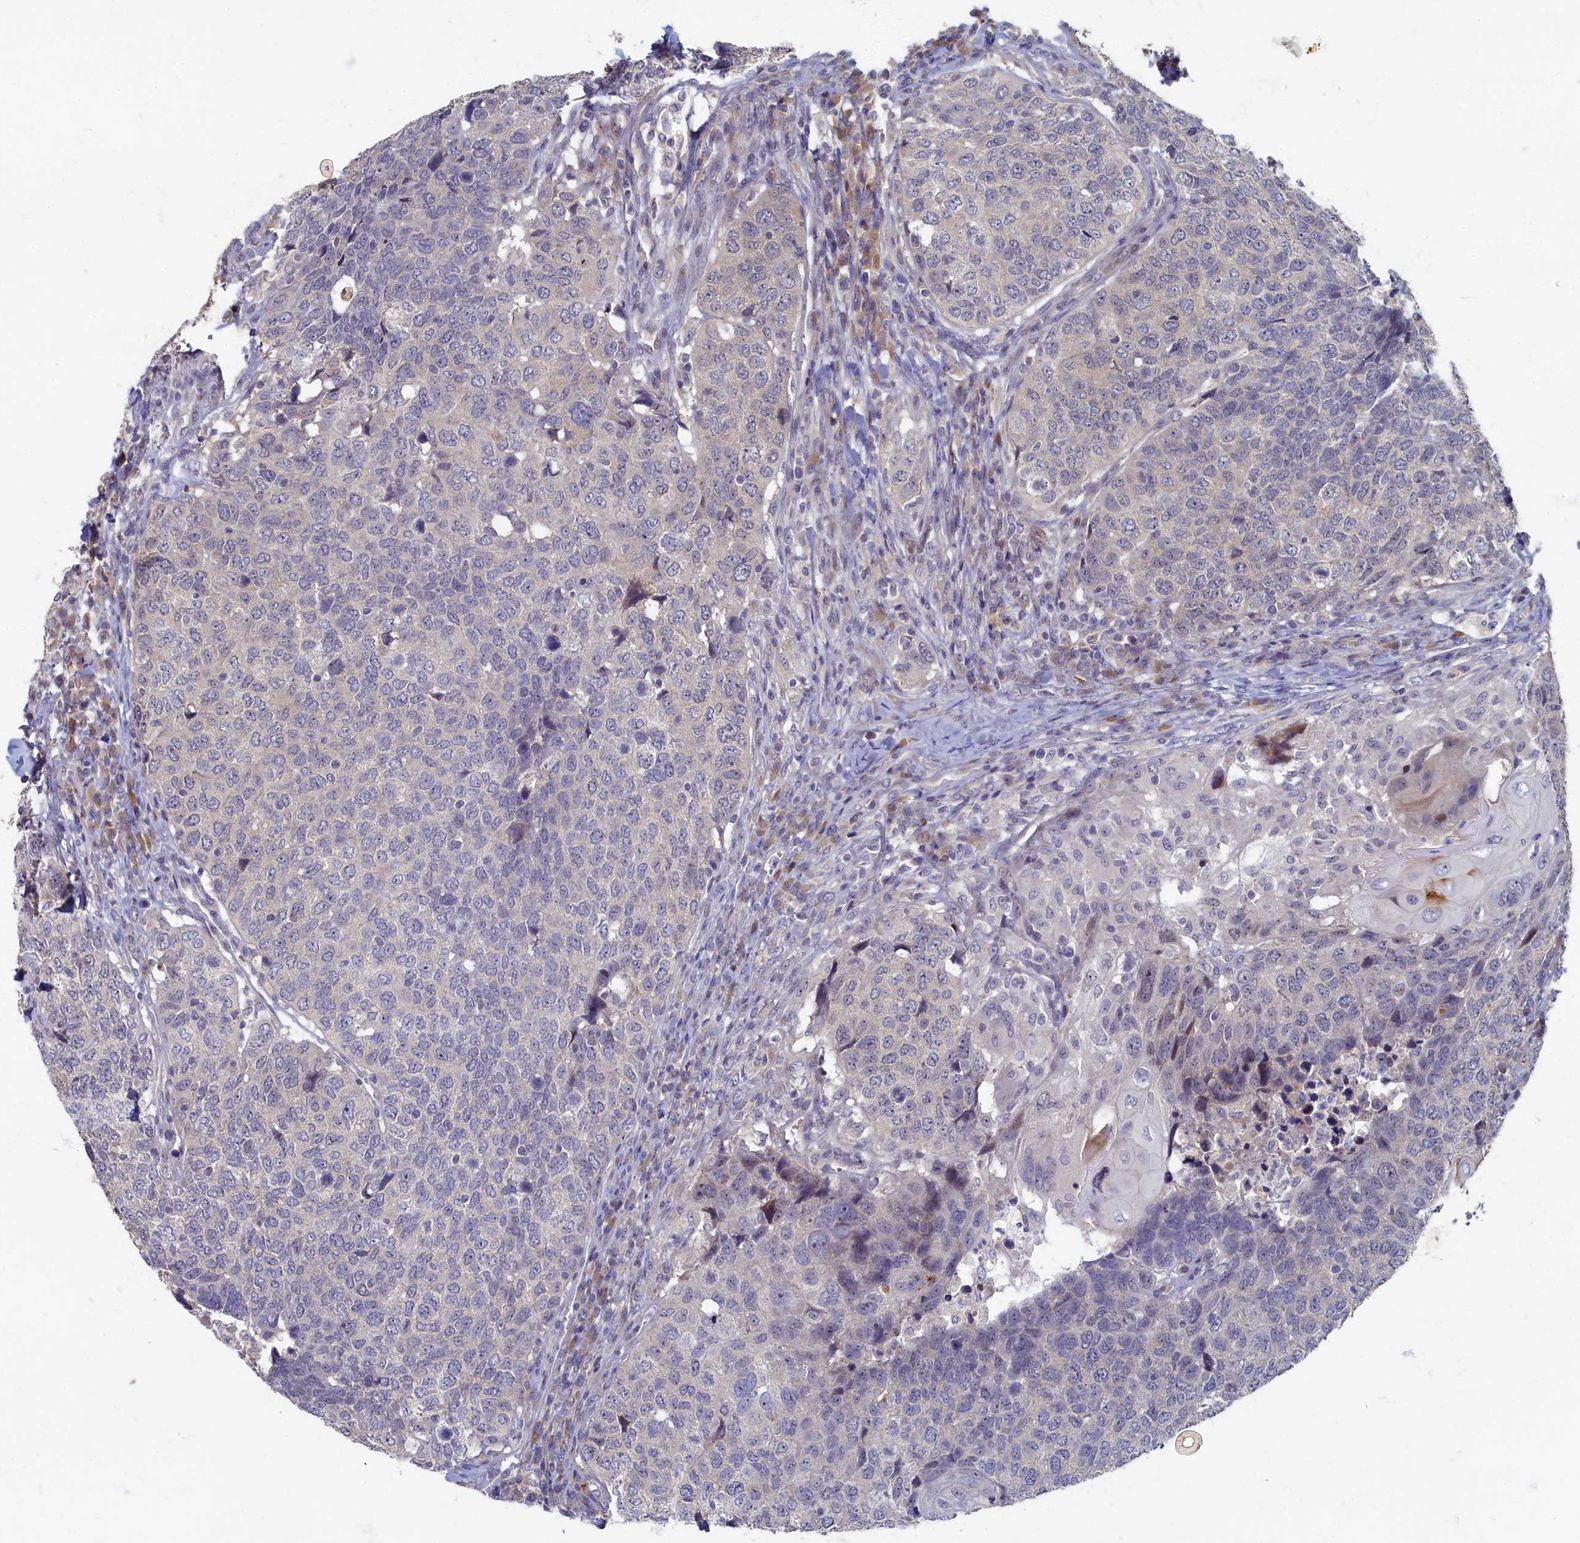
{"staining": {"intensity": "negative", "quantity": "none", "location": "none"}, "tissue": "head and neck cancer", "cell_type": "Tumor cells", "image_type": "cancer", "snomed": [{"axis": "morphology", "description": "Squamous cell carcinoma, NOS"}, {"axis": "topography", "description": "Head-Neck"}], "caption": "DAB (3,3'-diaminobenzidine) immunohistochemical staining of head and neck squamous cell carcinoma reveals no significant staining in tumor cells.", "gene": "HUNK", "patient": {"sex": "male", "age": 66}}